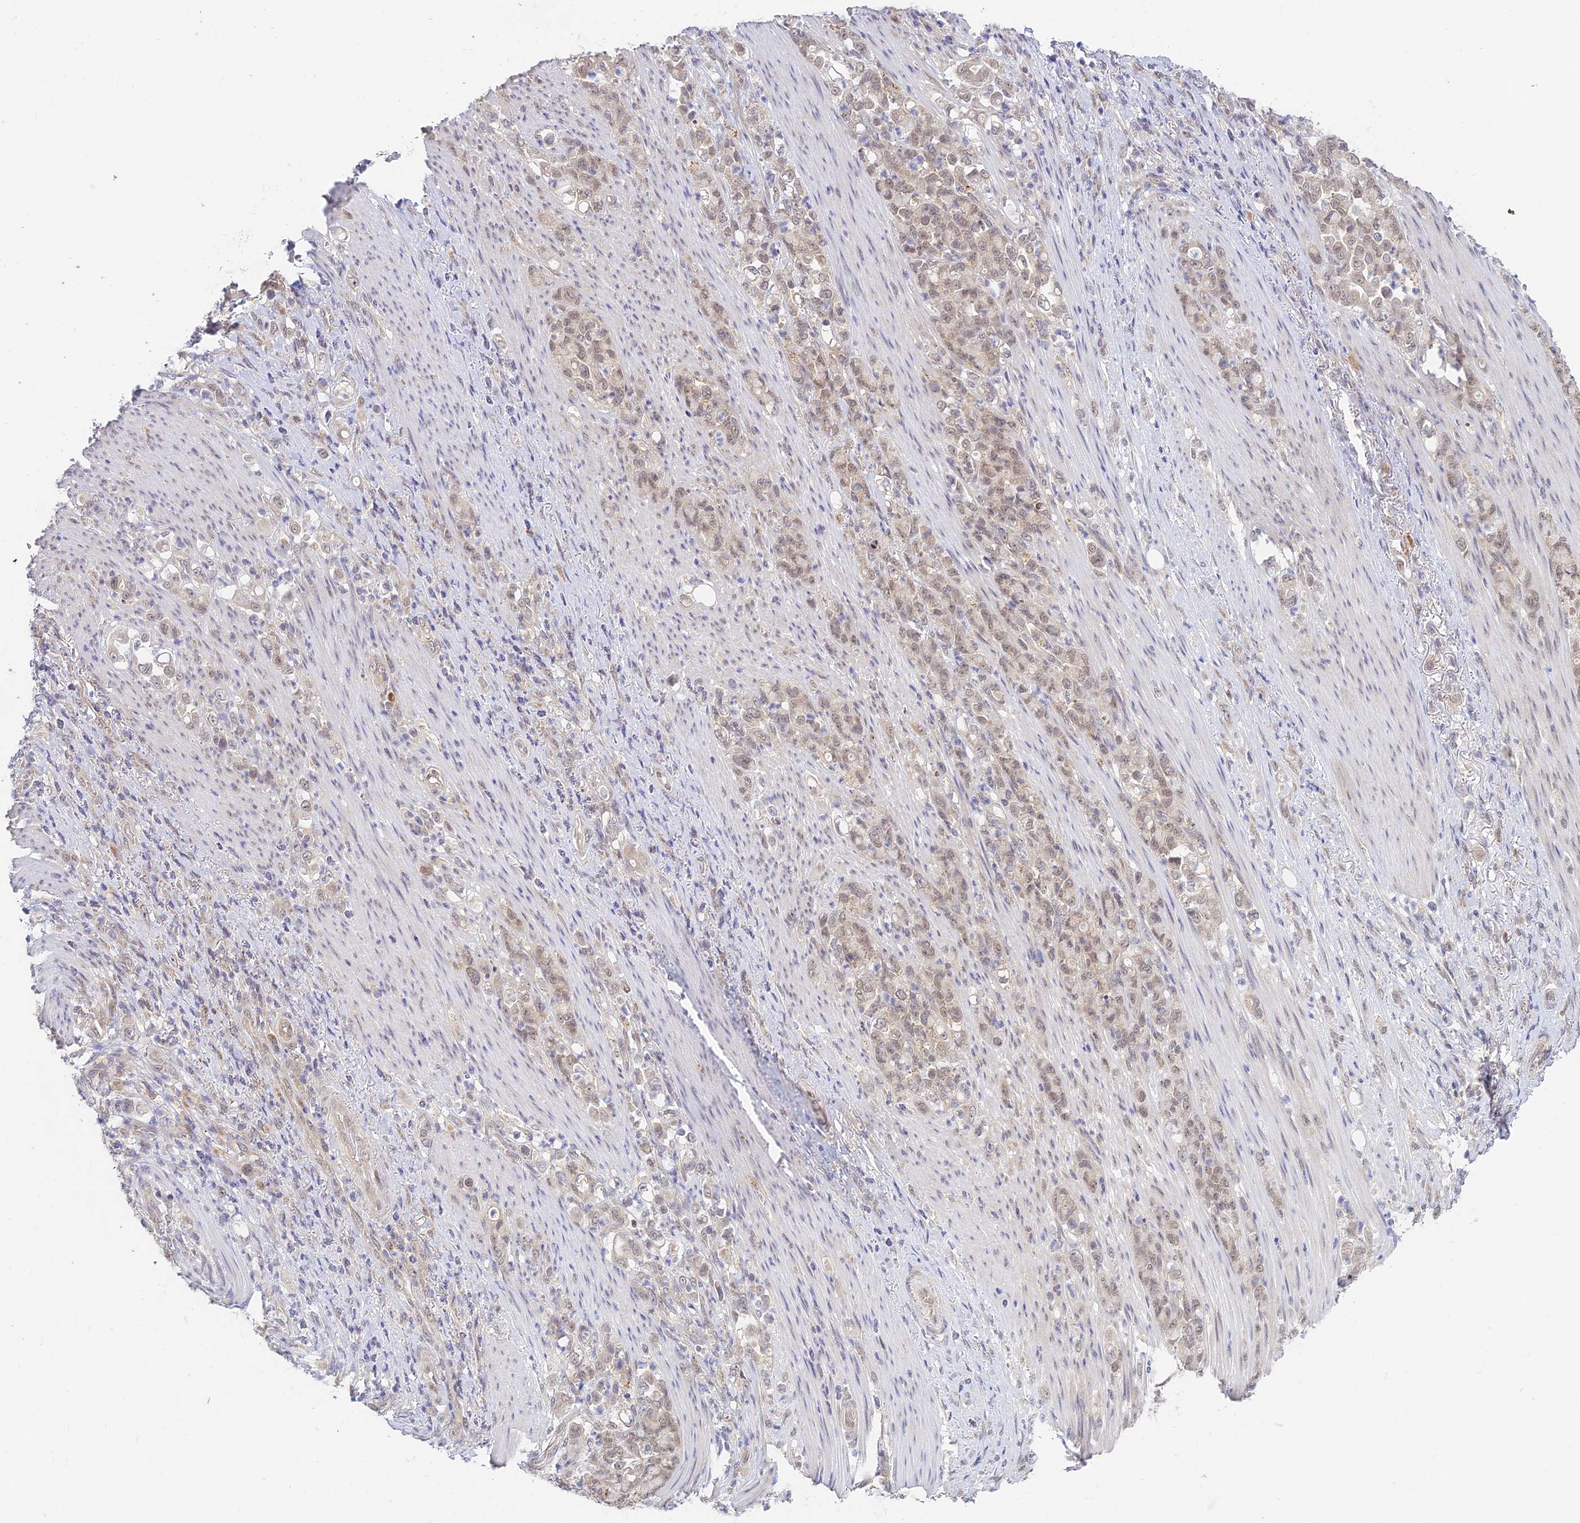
{"staining": {"intensity": "weak", "quantity": "25%-75%", "location": "nuclear"}, "tissue": "stomach cancer", "cell_type": "Tumor cells", "image_type": "cancer", "snomed": [{"axis": "morphology", "description": "Normal tissue, NOS"}, {"axis": "morphology", "description": "Adenocarcinoma, NOS"}, {"axis": "topography", "description": "Stomach"}], "caption": "Protein expression analysis of adenocarcinoma (stomach) demonstrates weak nuclear positivity in approximately 25%-75% of tumor cells.", "gene": "SKIC8", "patient": {"sex": "female", "age": 79}}